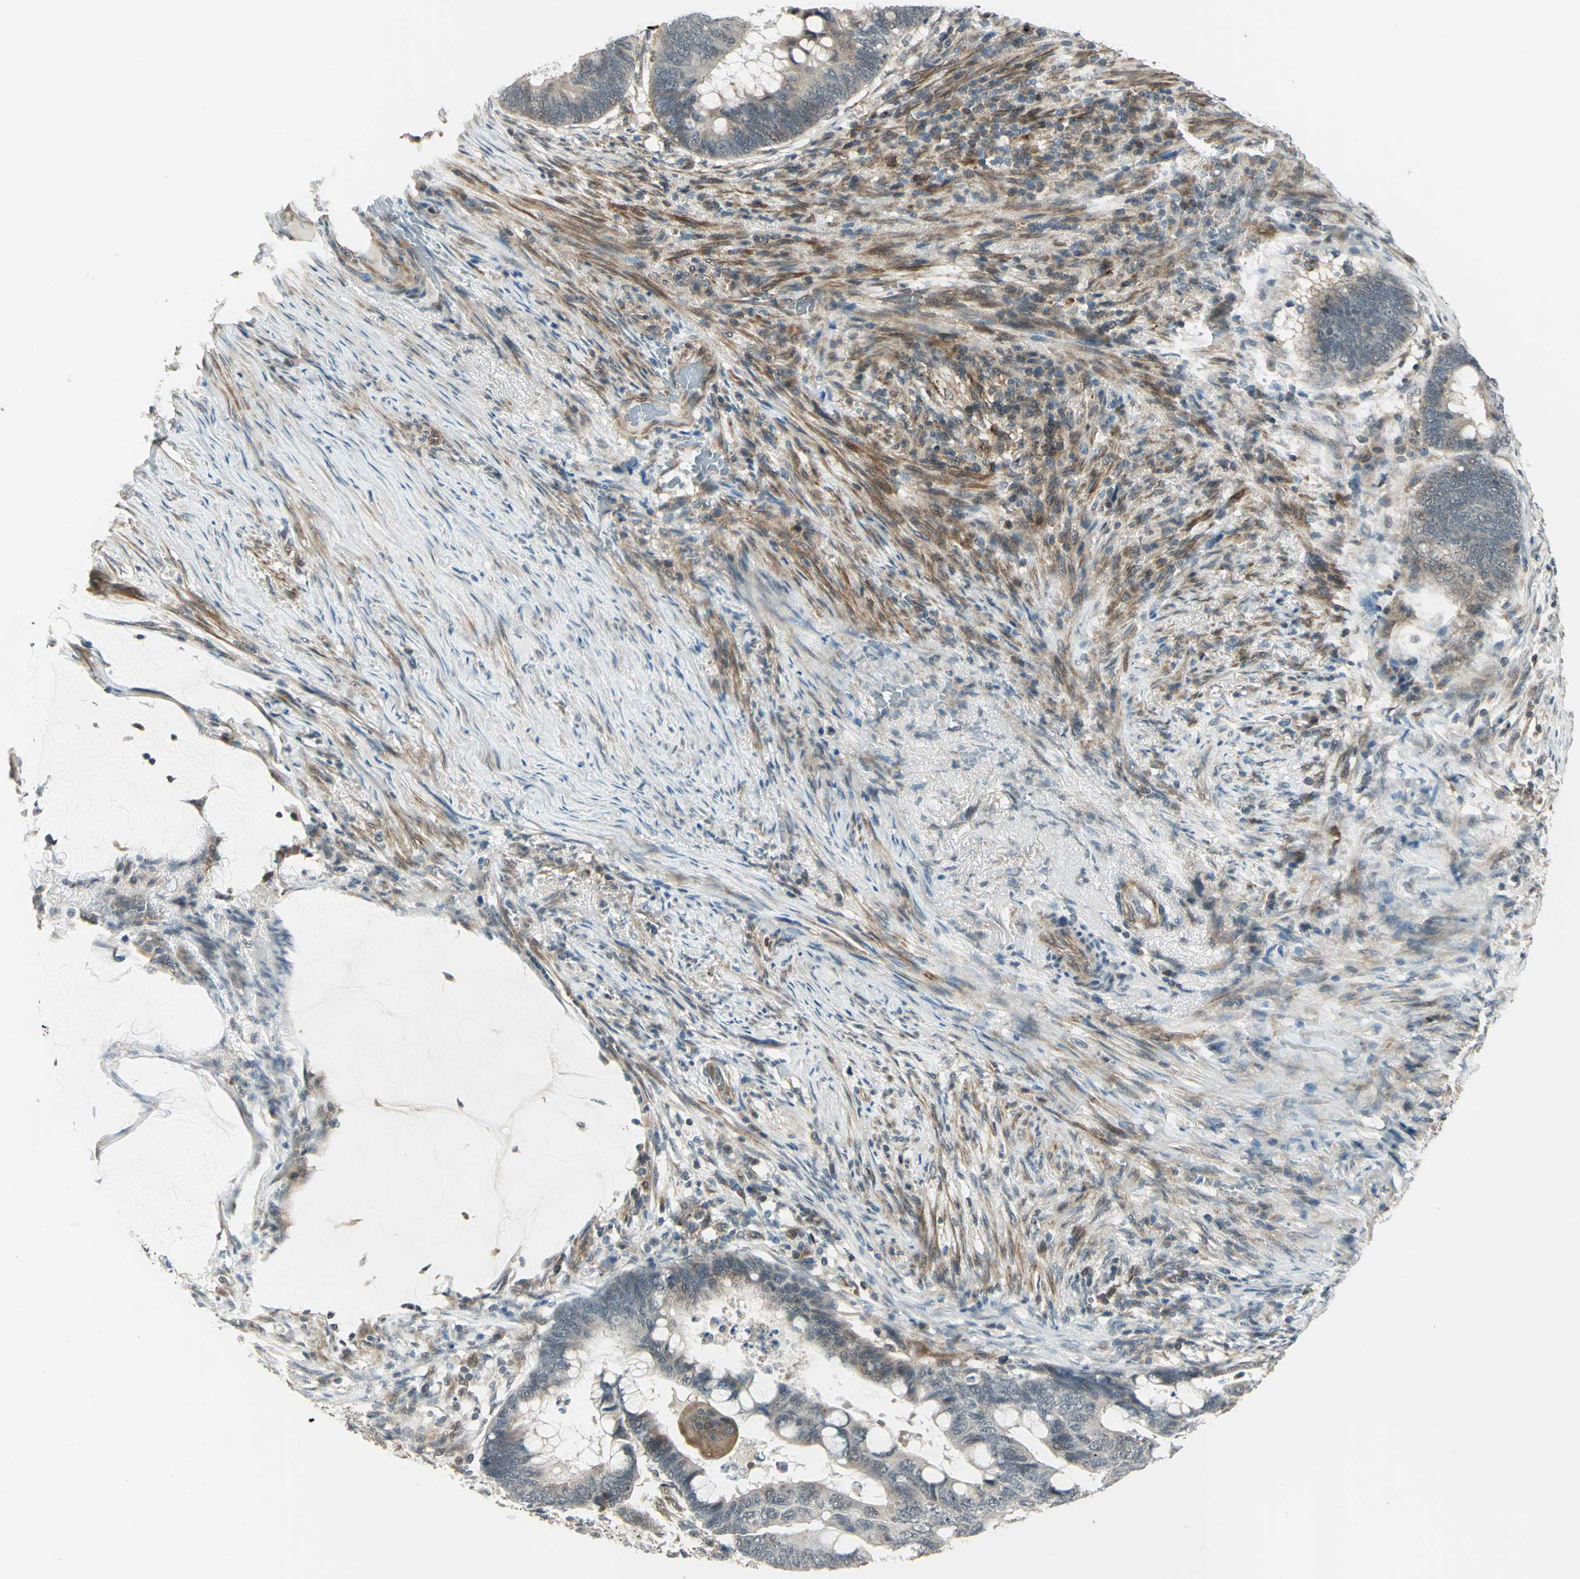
{"staining": {"intensity": "strong", "quantity": "25%-75%", "location": "cytoplasmic/membranous"}, "tissue": "colorectal cancer", "cell_type": "Tumor cells", "image_type": "cancer", "snomed": [{"axis": "morphology", "description": "Normal tissue, NOS"}, {"axis": "morphology", "description": "Adenocarcinoma, NOS"}, {"axis": "topography", "description": "Rectum"}, {"axis": "topography", "description": "Peripheral nerve tissue"}], "caption": "Protein expression analysis of human adenocarcinoma (colorectal) reveals strong cytoplasmic/membranous expression in about 25%-75% of tumor cells.", "gene": "PLAGL2", "patient": {"sex": "male", "age": 92}}